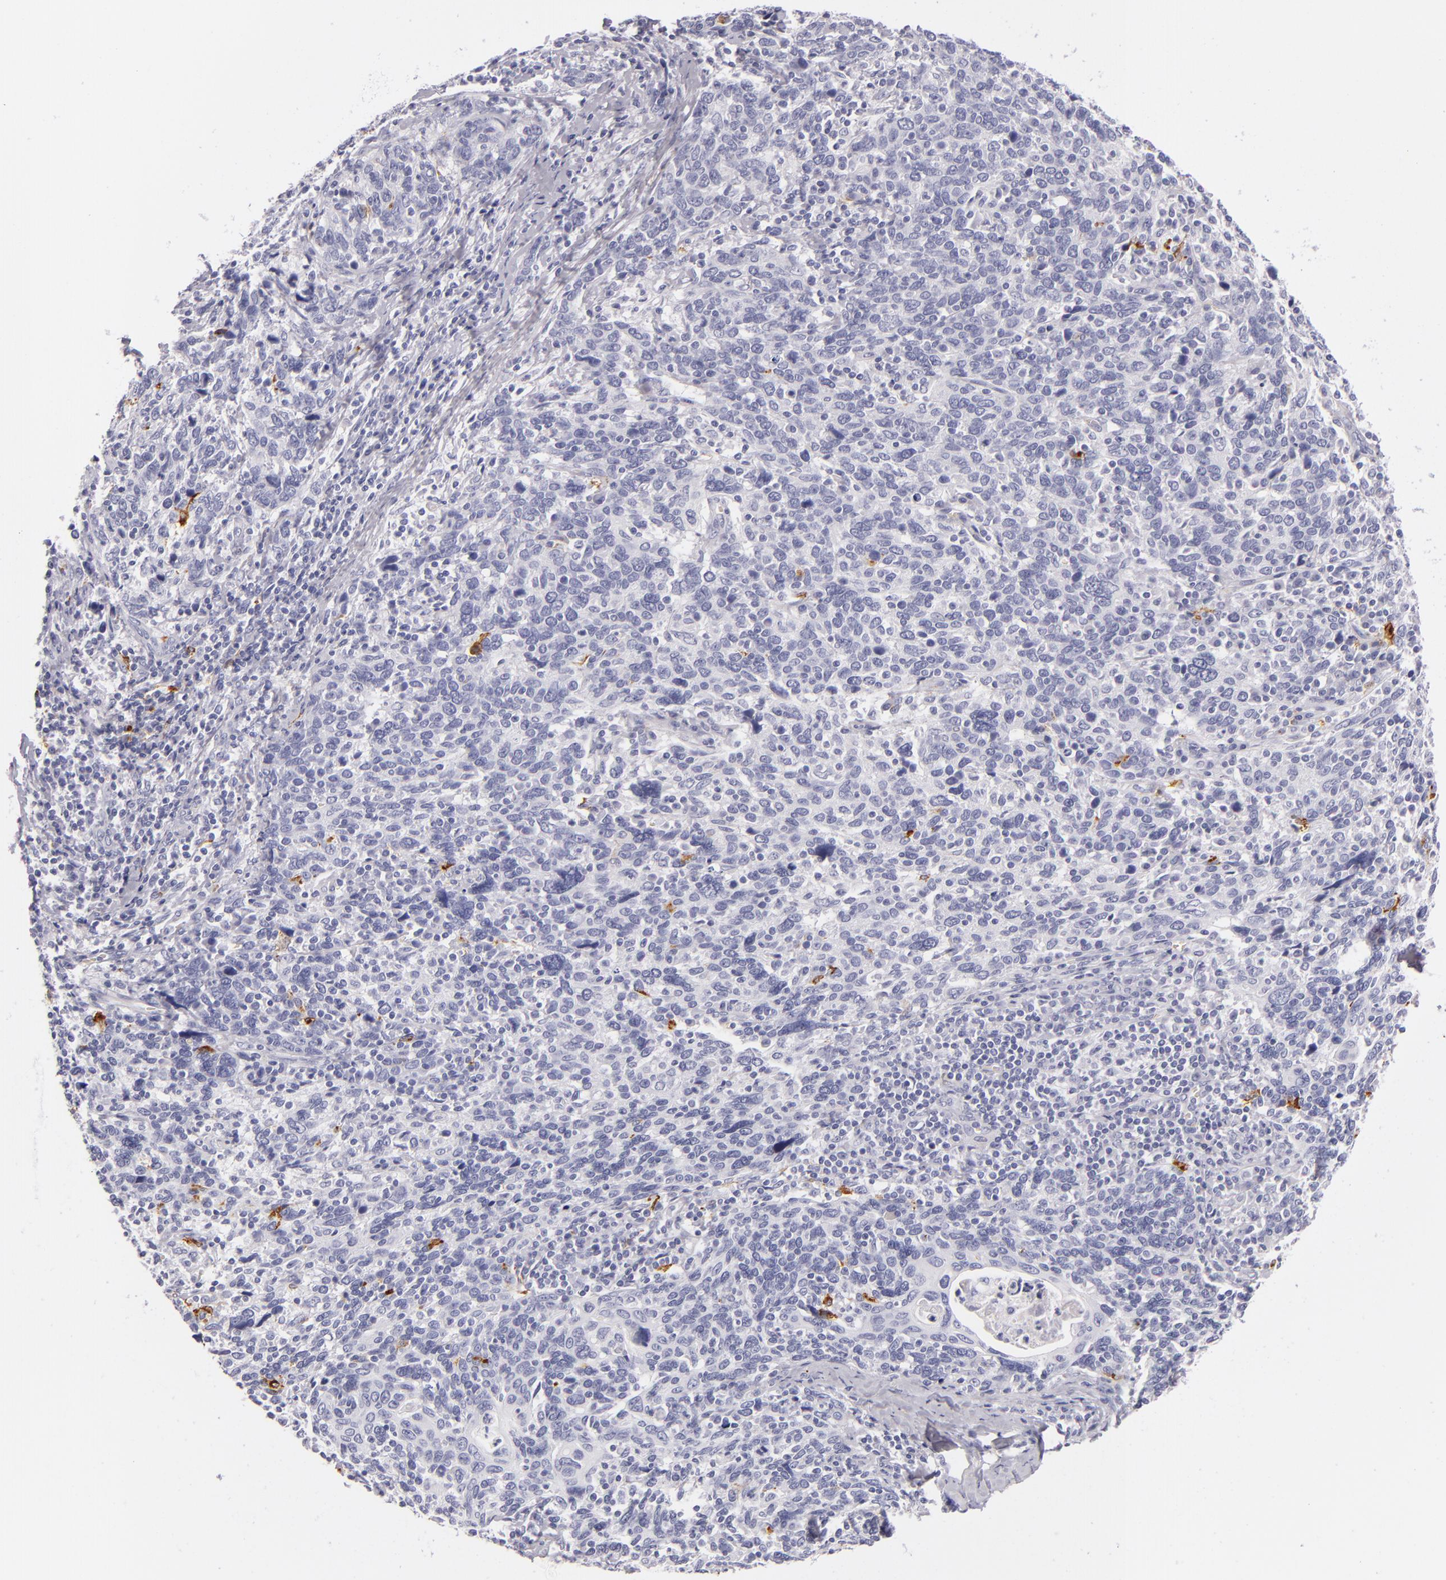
{"staining": {"intensity": "negative", "quantity": "none", "location": "none"}, "tissue": "cervical cancer", "cell_type": "Tumor cells", "image_type": "cancer", "snomed": [{"axis": "morphology", "description": "Squamous cell carcinoma, NOS"}, {"axis": "topography", "description": "Cervix"}], "caption": "Immunohistochemical staining of human cervical squamous cell carcinoma exhibits no significant staining in tumor cells. (DAB immunohistochemistry visualized using brightfield microscopy, high magnification).", "gene": "CD207", "patient": {"sex": "female", "age": 41}}